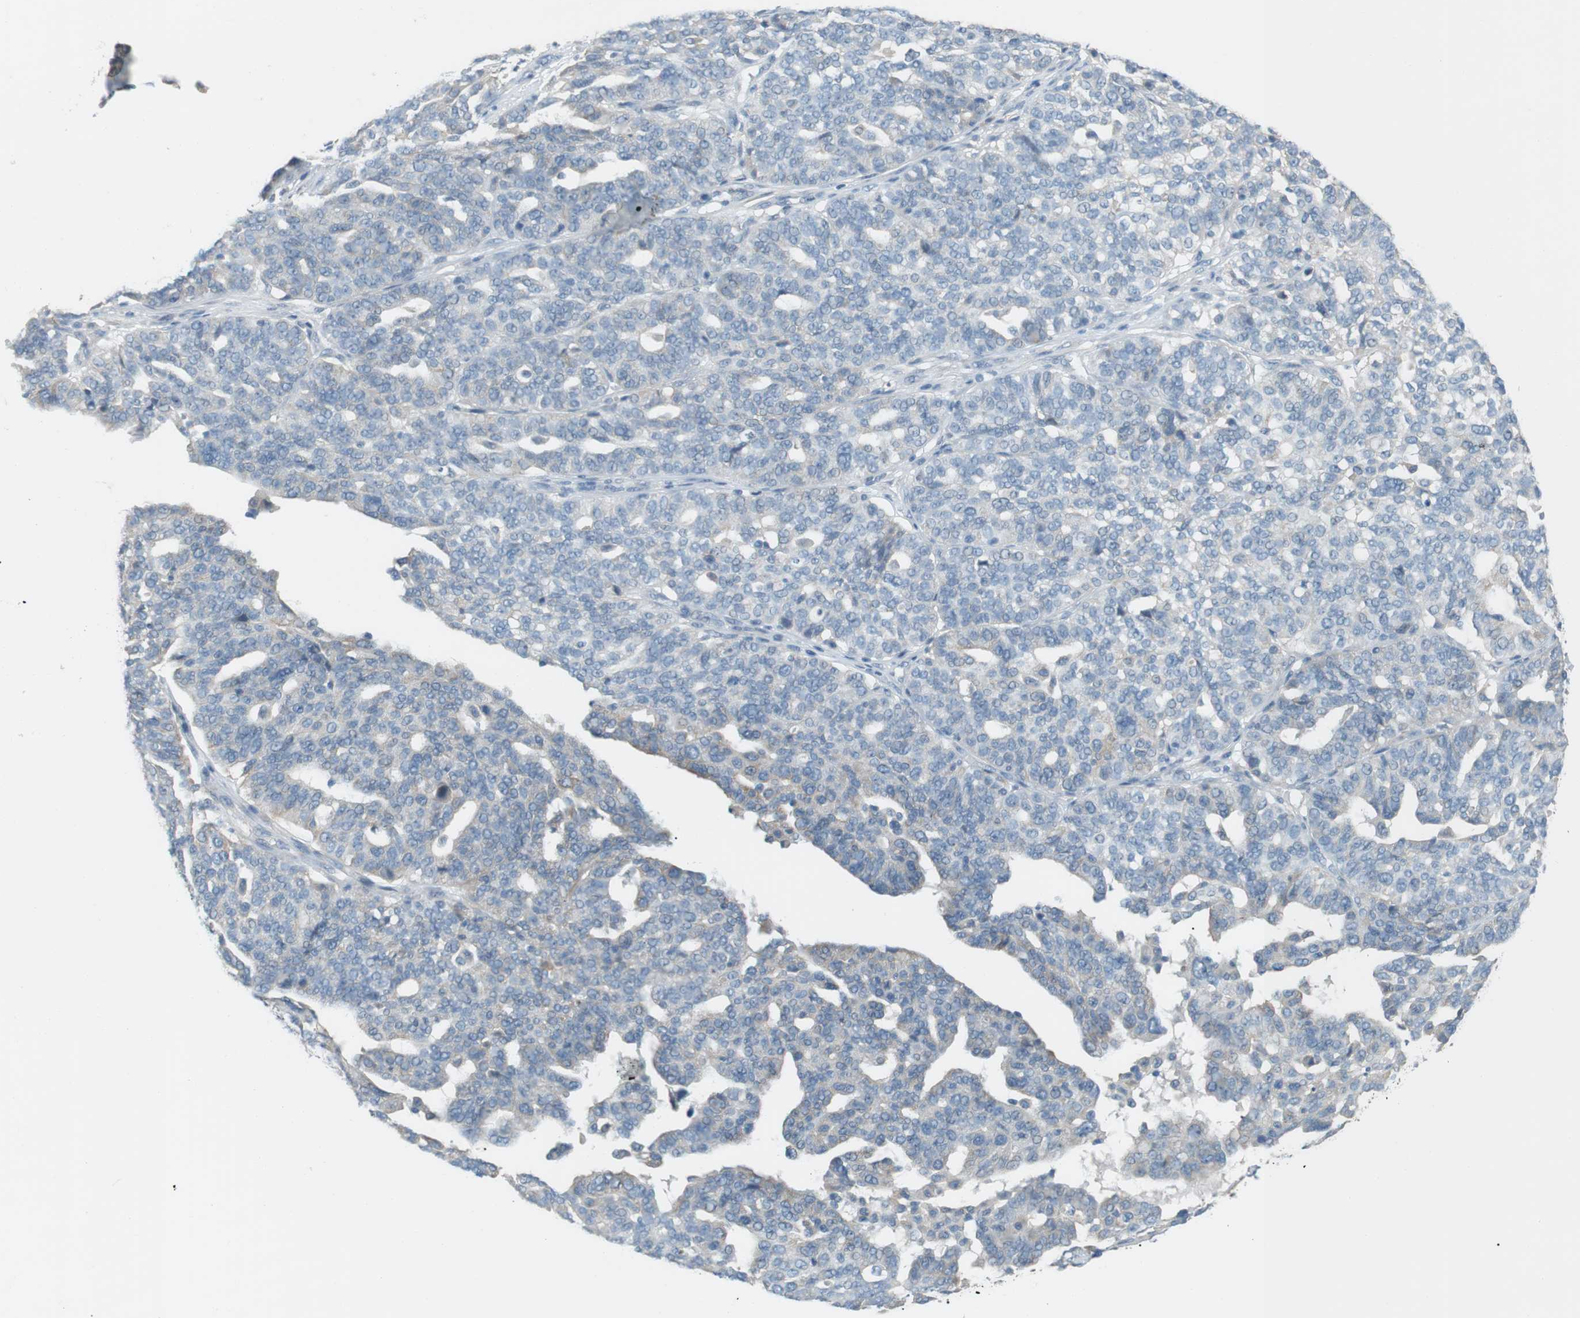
{"staining": {"intensity": "weak", "quantity": "<25%", "location": "cytoplasmic/membranous"}, "tissue": "ovarian cancer", "cell_type": "Tumor cells", "image_type": "cancer", "snomed": [{"axis": "morphology", "description": "Cystadenocarcinoma, serous, NOS"}, {"axis": "topography", "description": "Ovary"}], "caption": "A high-resolution photomicrograph shows IHC staining of serous cystadenocarcinoma (ovarian), which reveals no significant positivity in tumor cells. The staining was performed using DAB (3,3'-diaminobenzidine) to visualize the protein expression in brown, while the nuclei were stained in blue with hematoxylin (Magnification: 20x).", "gene": "RTN3", "patient": {"sex": "female", "age": 59}}